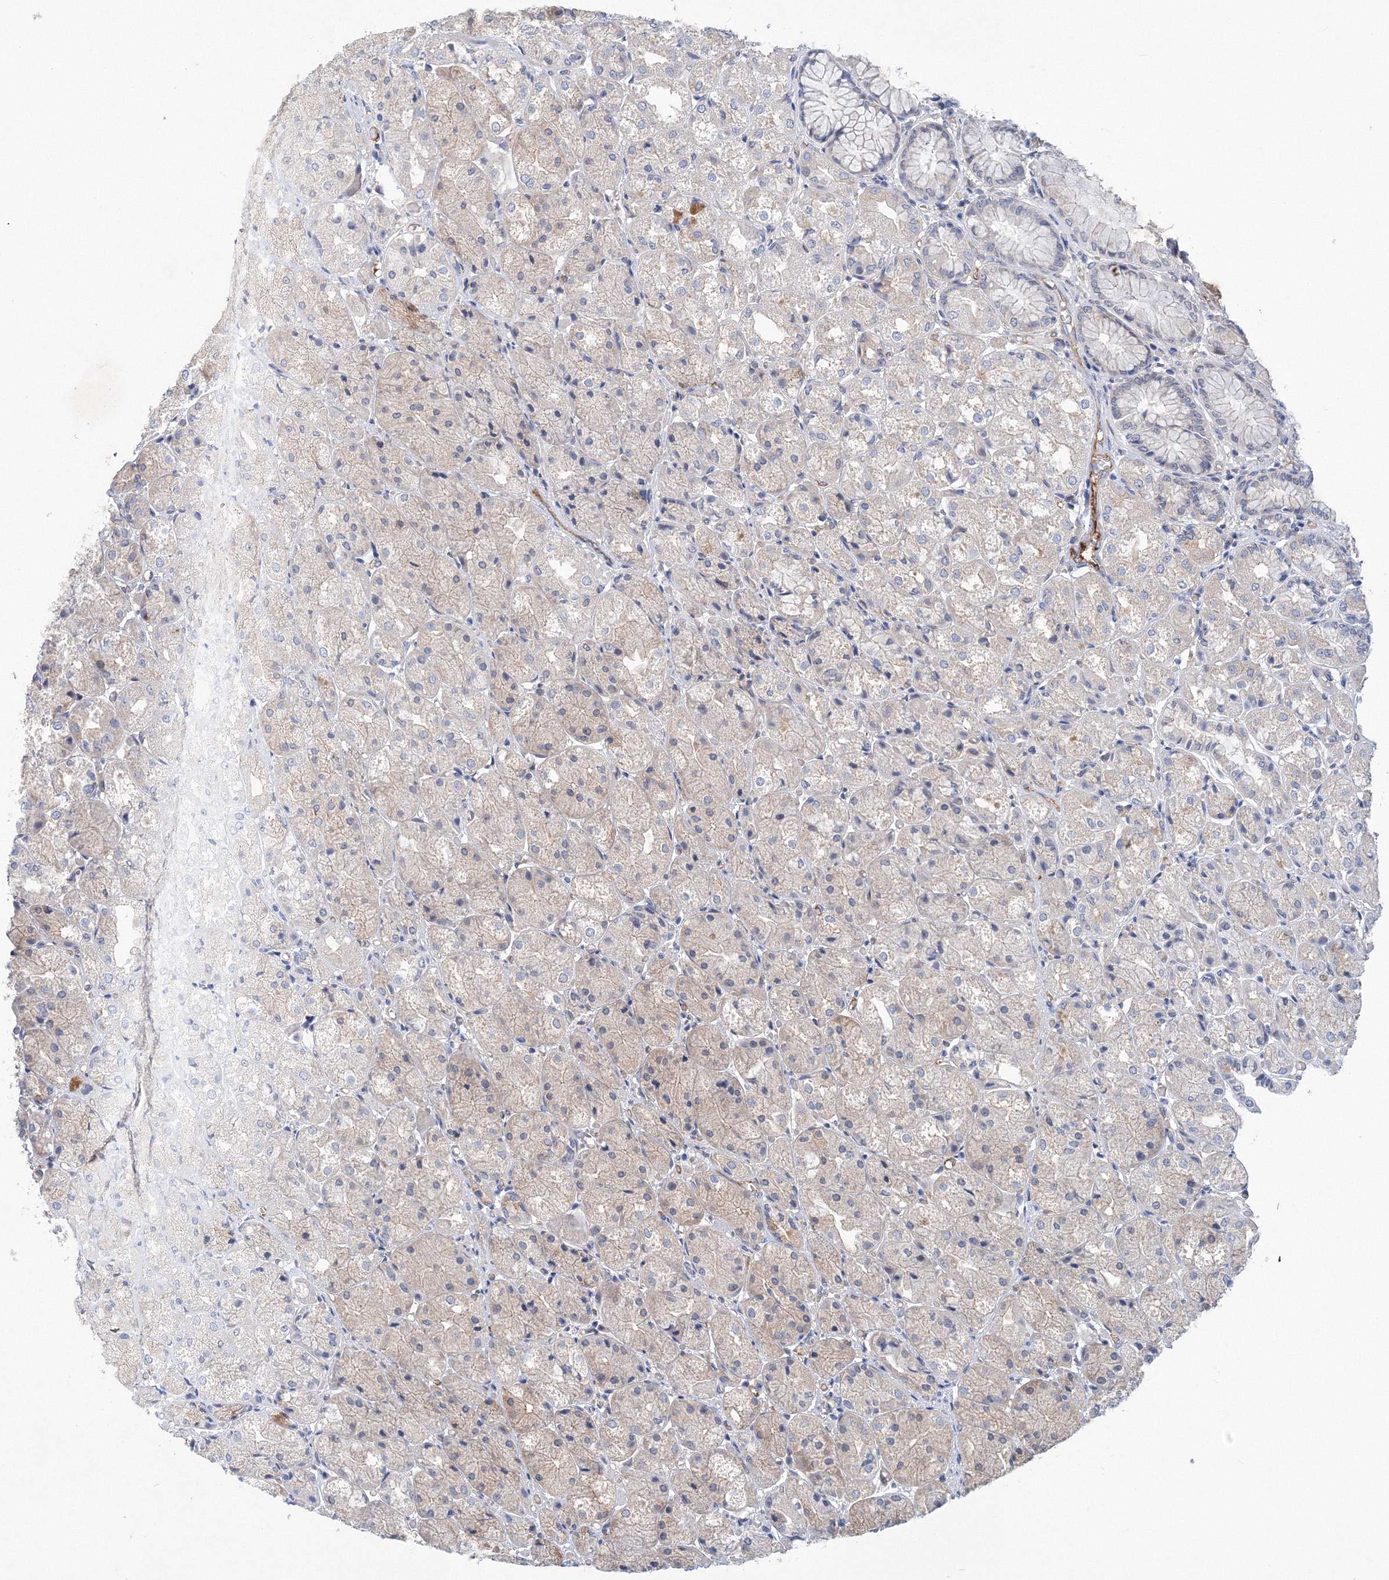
{"staining": {"intensity": "moderate", "quantity": "<25%", "location": "cytoplasmic/membranous"}, "tissue": "stomach", "cell_type": "Glandular cells", "image_type": "normal", "snomed": [{"axis": "morphology", "description": "Normal tissue, NOS"}, {"axis": "topography", "description": "Stomach, upper"}], "caption": "Protein expression analysis of unremarkable stomach demonstrates moderate cytoplasmic/membranous expression in approximately <25% of glandular cells. (DAB (3,3'-diaminobenzidine) = brown stain, brightfield microscopy at high magnification).", "gene": "TANC1", "patient": {"sex": "male", "age": 72}}